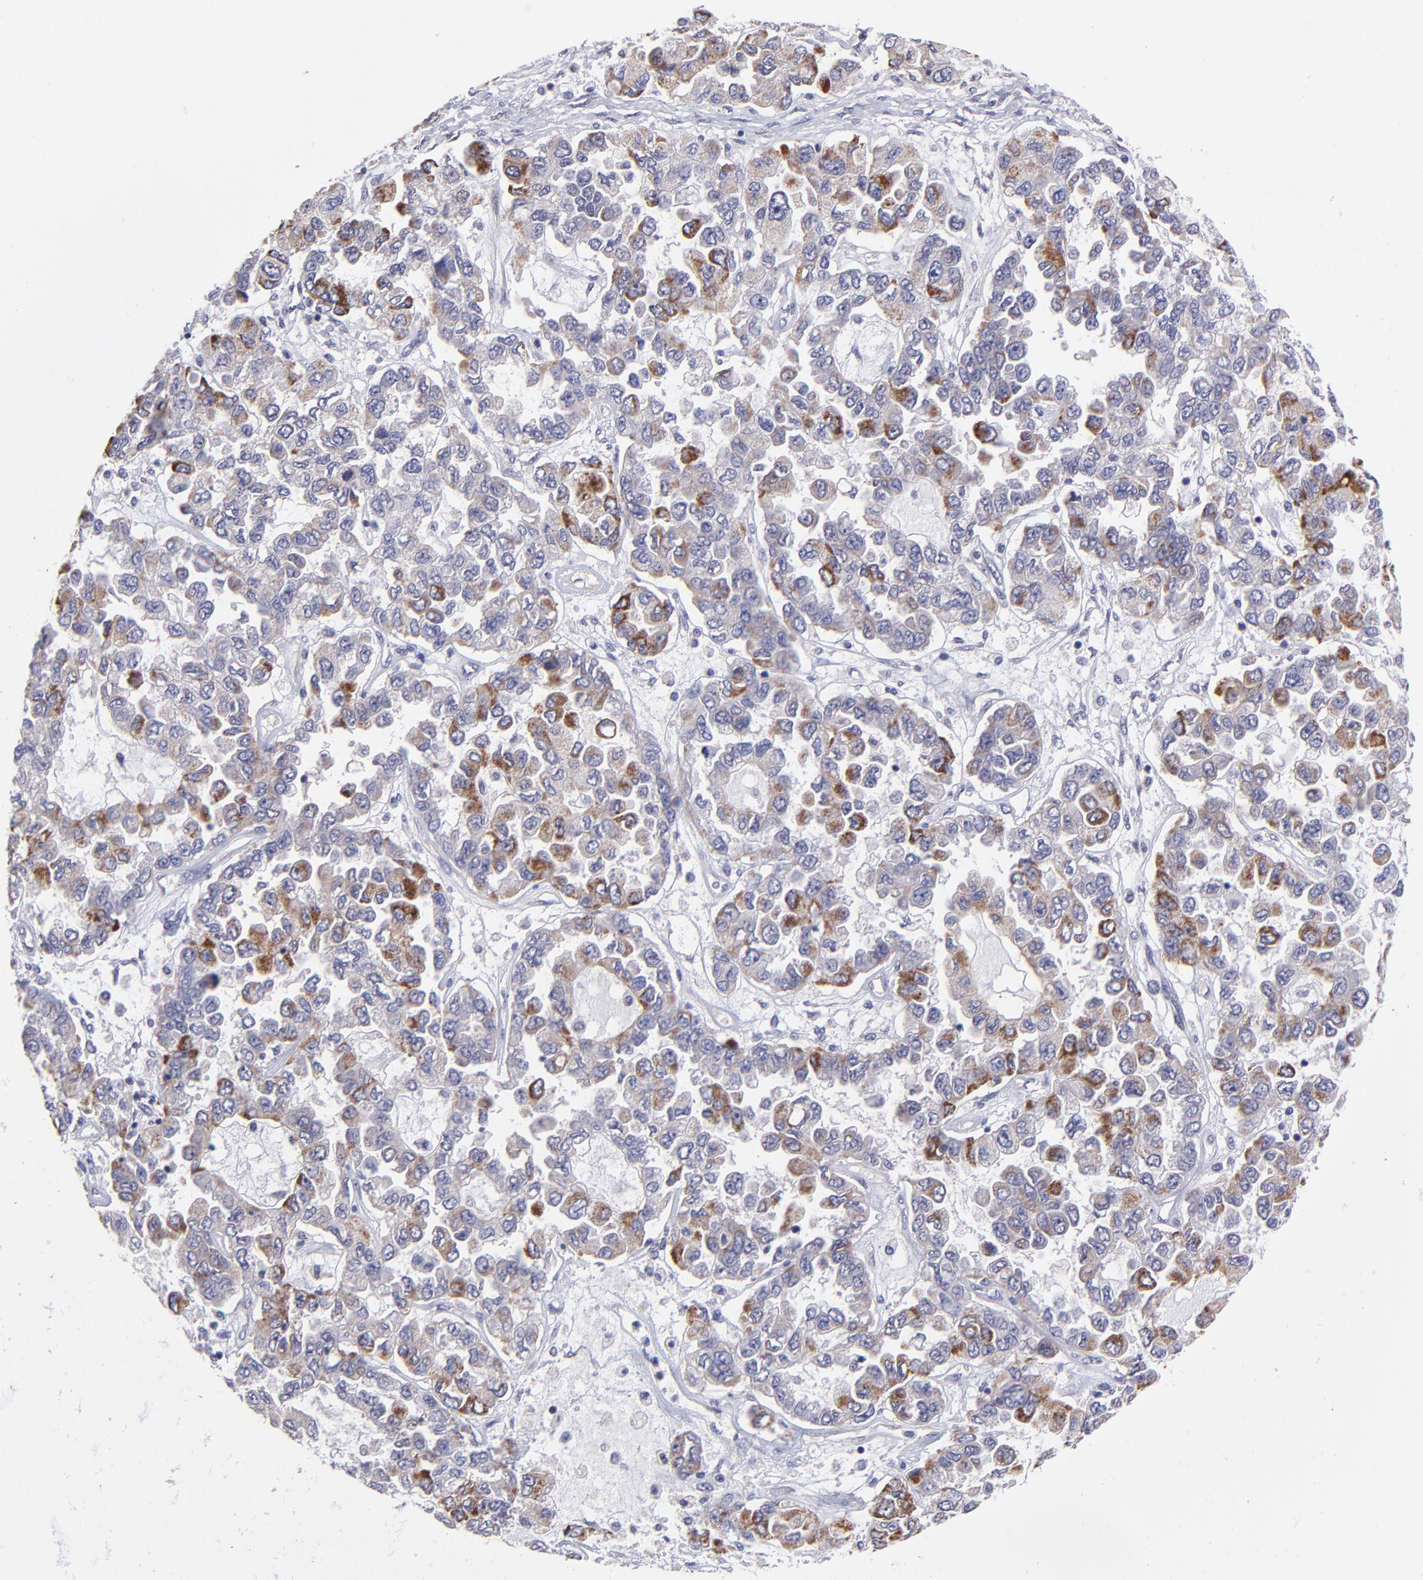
{"staining": {"intensity": "moderate", "quantity": ">75%", "location": "cytoplasmic/membranous"}, "tissue": "ovarian cancer", "cell_type": "Tumor cells", "image_type": "cancer", "snomed": [{"axis": "morphology", "description": "Cystadenocarcinoma, serous, NOS"}, {"axis": "topography", "description": "Ovary"}], "caption": "Protein expression by immunohistochemistry (IHC) exhibits moderate cytoplasmic/membranous expression in approximately >75% of tumor cells in ovarian serous cystadenocarcinoma. Nuclei are stained in blue.", "gene": "NSF", "patient": {"sex": "female", "age": 84}}